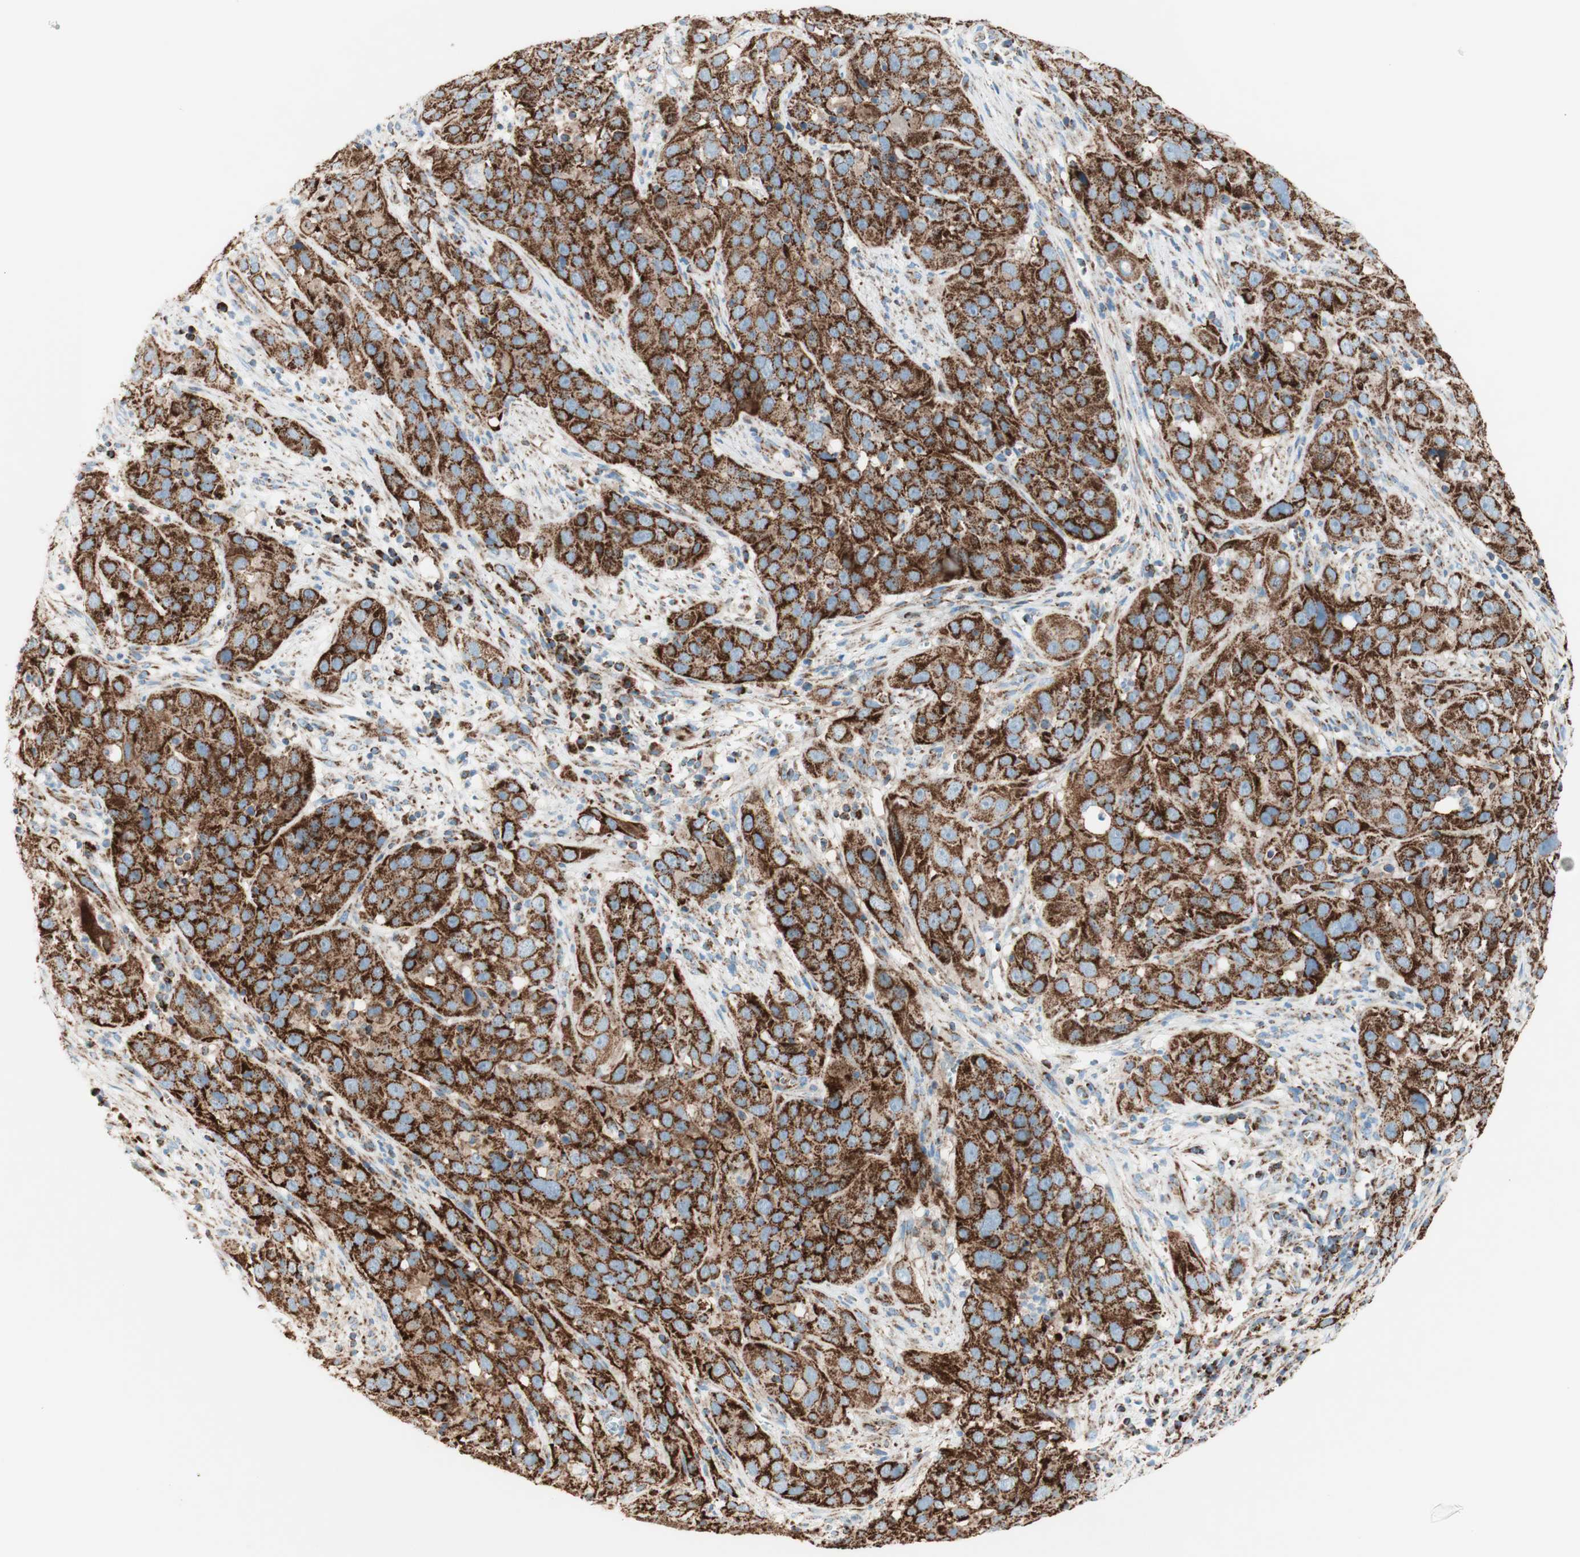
{"staining": {"intensity": "strong", "quantity": ">75%", "location": "cytoplasmic/membranous"}, "tissue": "cervical cancer", "cell_type": "Tumor cells", "image_type": "cancer", "snomed": [{"axis": "morphology", "description": "Squamous cell carcinoma, NOS"}, {"axis": "topography", "description": "Cervix"}], "caption": "Tumor cells show strong cytoplasmic/membranous staining in approximately >75% of cells in cervical cancer.", "gene": "TOMM20", "patient": {"sex": "female", "age": 32}}